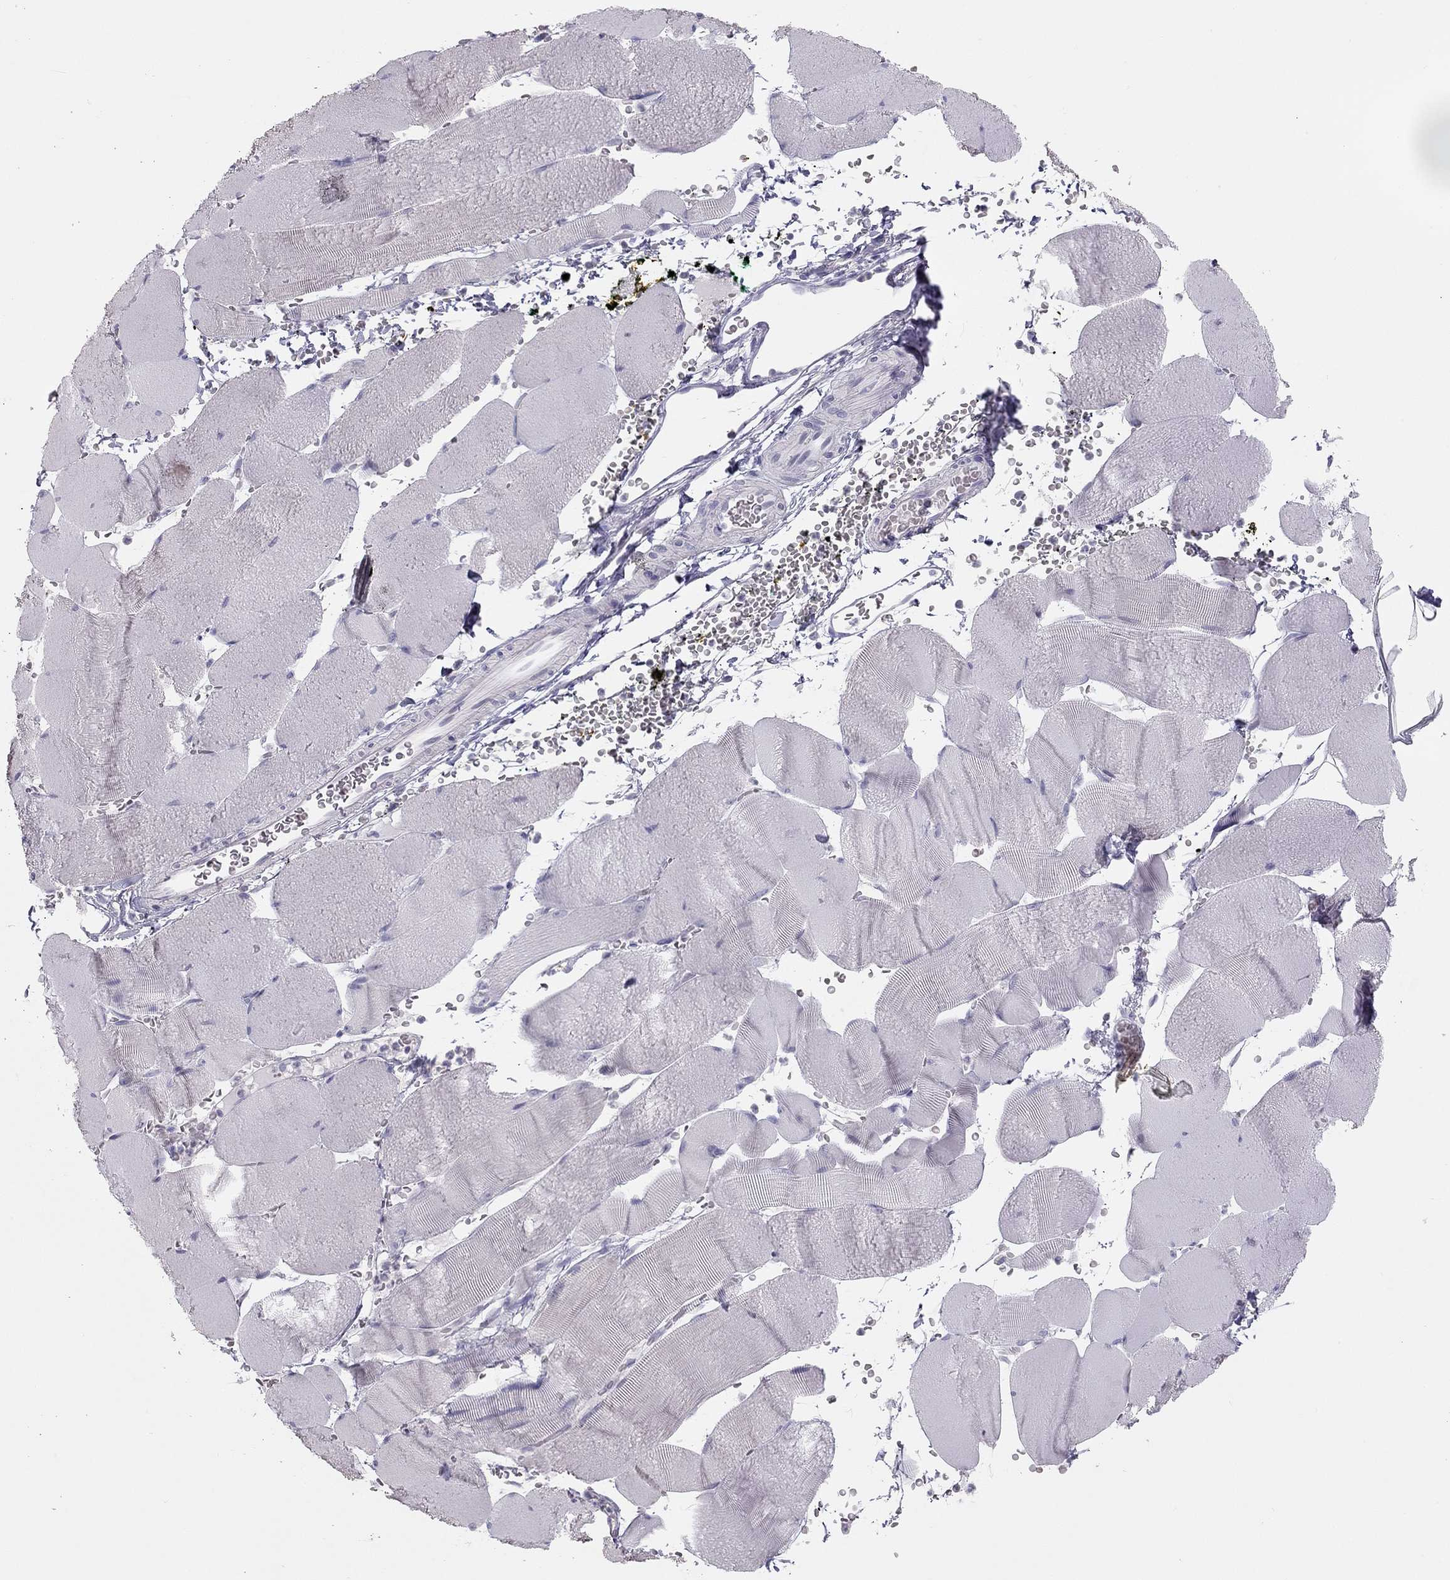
{"staining": {"intensity": "negative", "quantity": "none", "location": "none"}, "tissue": "skeletal muscle", "cell_type": "Myocytes", "image_type": "normal", "snomed": [{"axis": "morphology", "description": "Normal tissue, NOS"}, {"axis": "topography", "description": "Skeletal muscle"}], "caption": "Protein analysis of benign skeletal muscle reveals no significant staining in myocytes.", "gene": "SPATA12", "patient": {"sex": "male", "age": 56}}